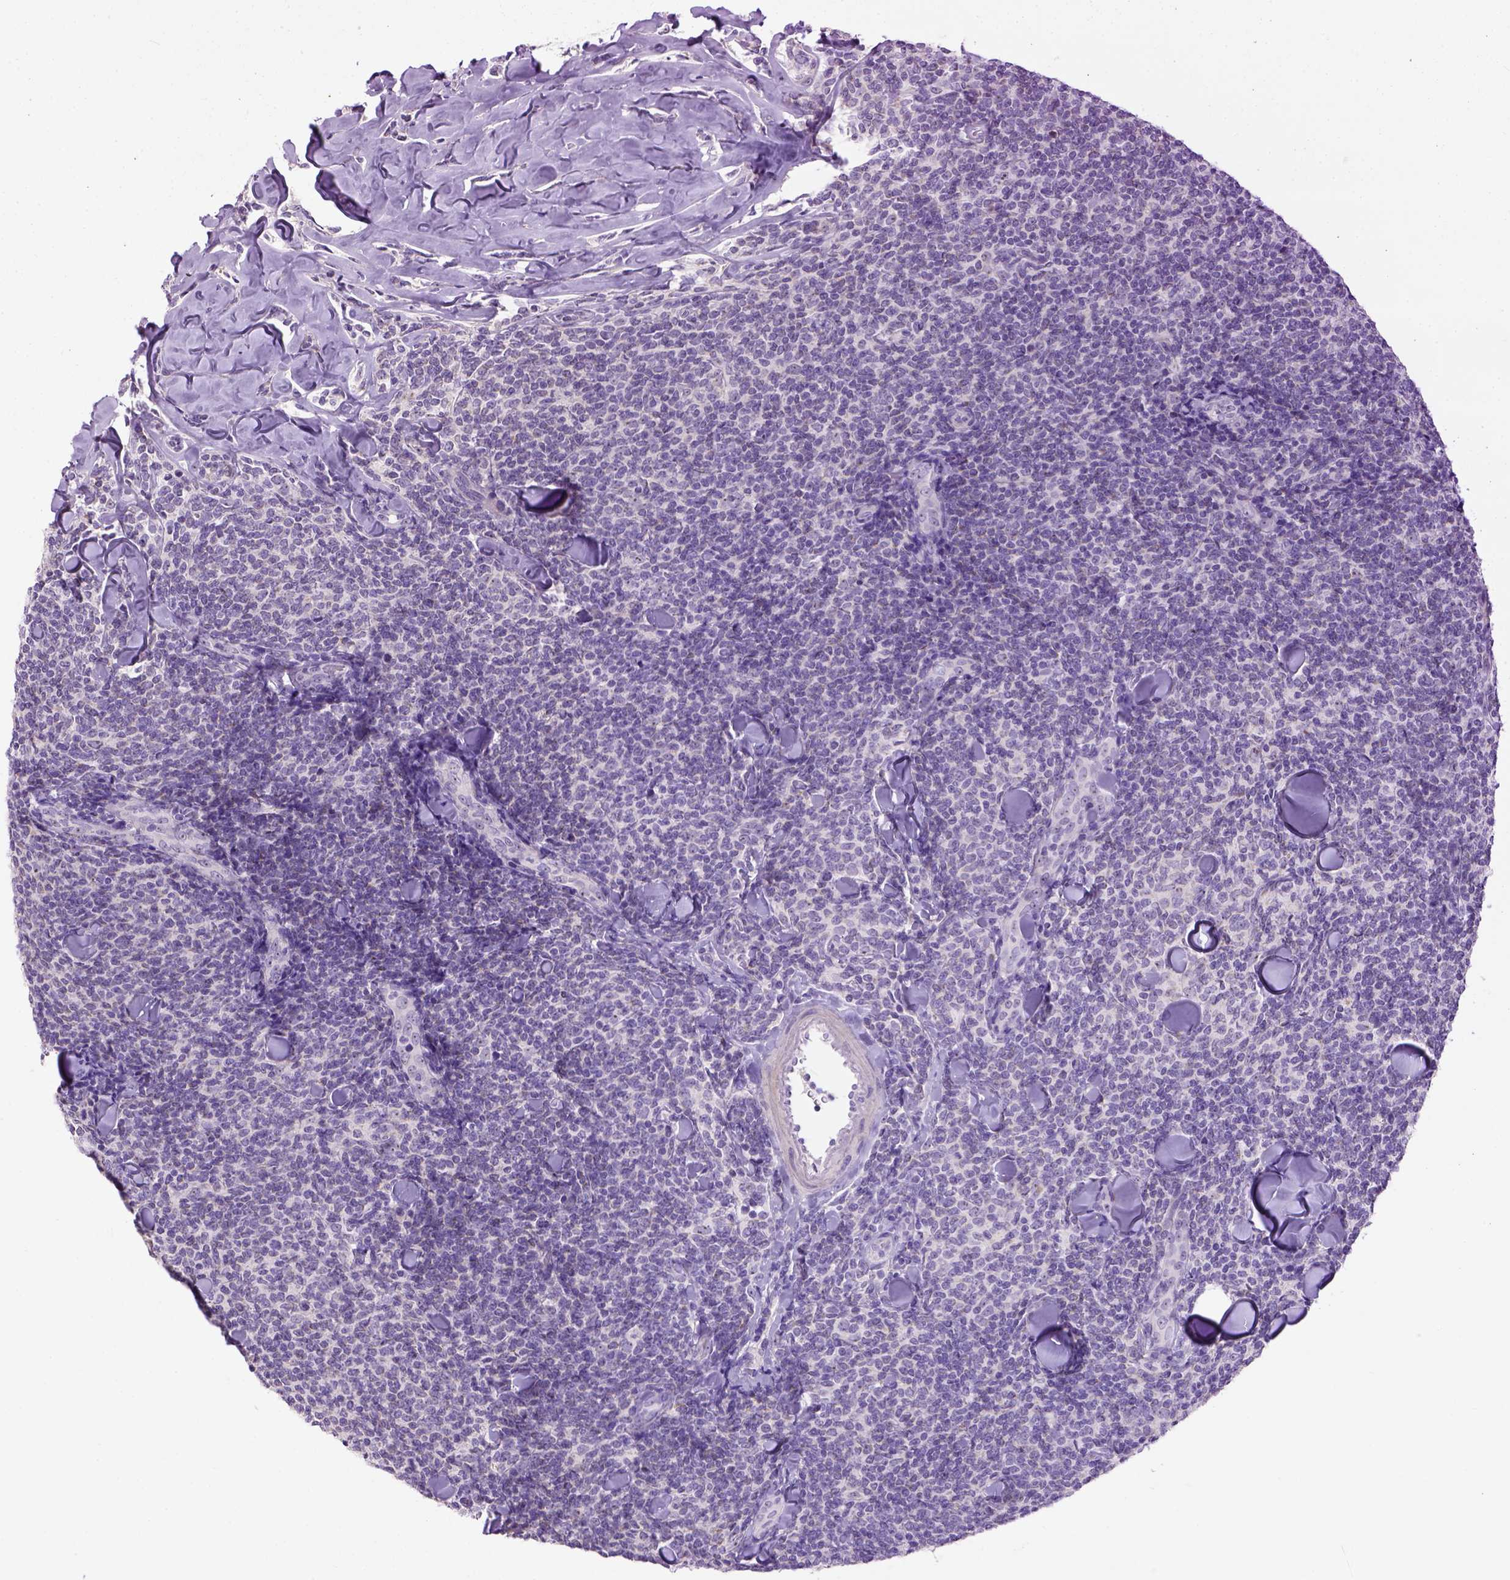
{"staining": {"intensity": "negative", "quantity": "none", "location": "none"}, "tissue": "lymphoma", "cell_type": "Tumor cells", "image_type": "cancer", "snomed": [{"axis": "morphology", "description": "Malignant lymphoma, non-Hodgkin's type, Low grade"}, {"axis": "topography", "description": "Lymph node"}], "caption": "The immunohistochemistry (IHC) micrograph has no significant positivity in tumor cells of lymphoma tissue.", "gene": "UTP4", "patient": {"sex": "female", "age": 56}}